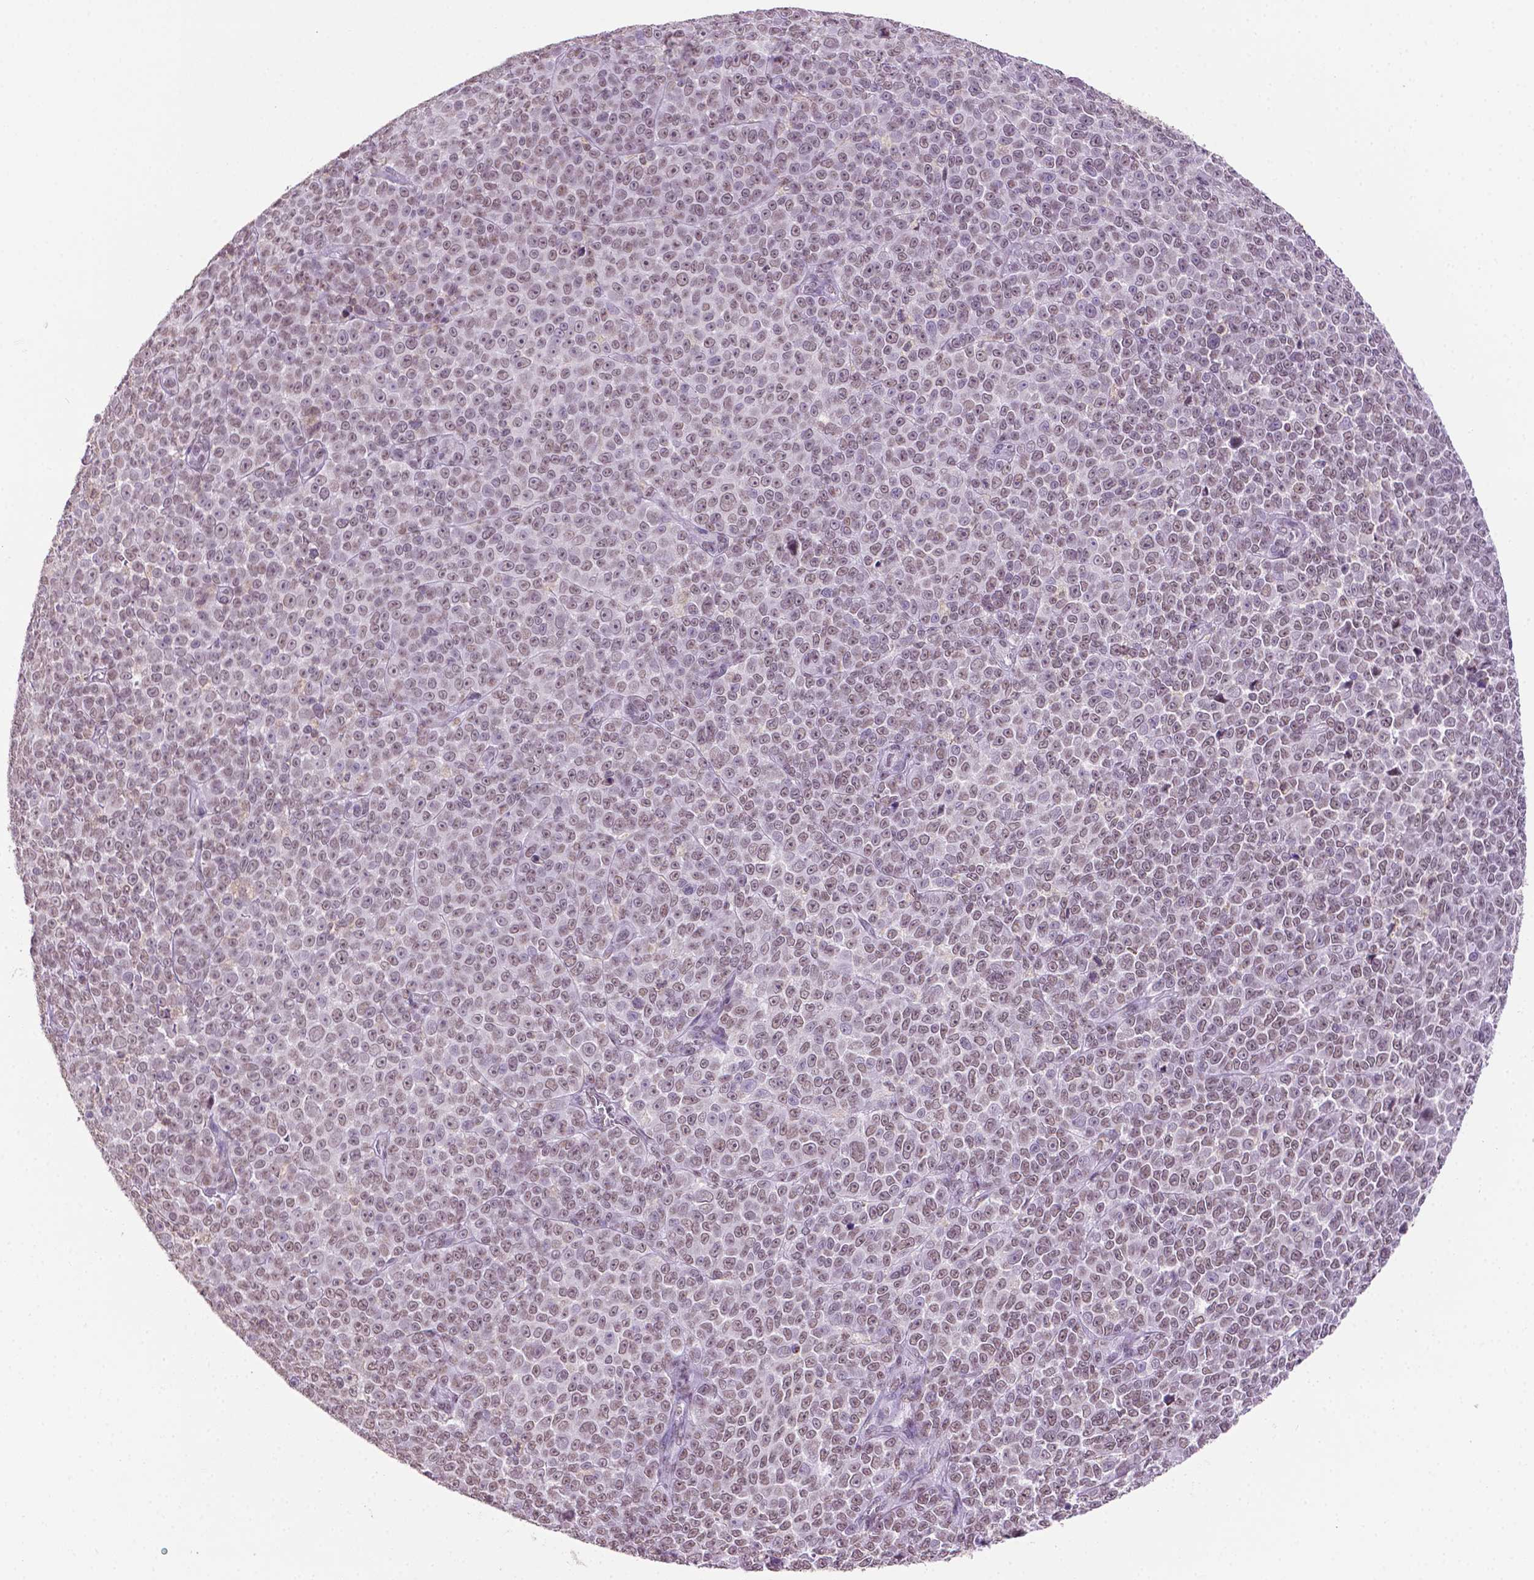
{"staining": {"intensity": "weak", "quantity": ">75%", "location": "nuclear"}, "tissue": "melanoma", "cell_type": "Tumor cells", "image_type": "cancer", "snomed": [{"axis": "morphology", "description": "Malignant melanoma, NOS"}, {"axis": "topography", "description": "Skin"}], "caption": "Protein analysis of malignant melanoma tissue reveals weak nuclear positivity in about >75% of tumor cells.", "gene": "PTPN6", "patient": {"sex": "female", "age": 95}}